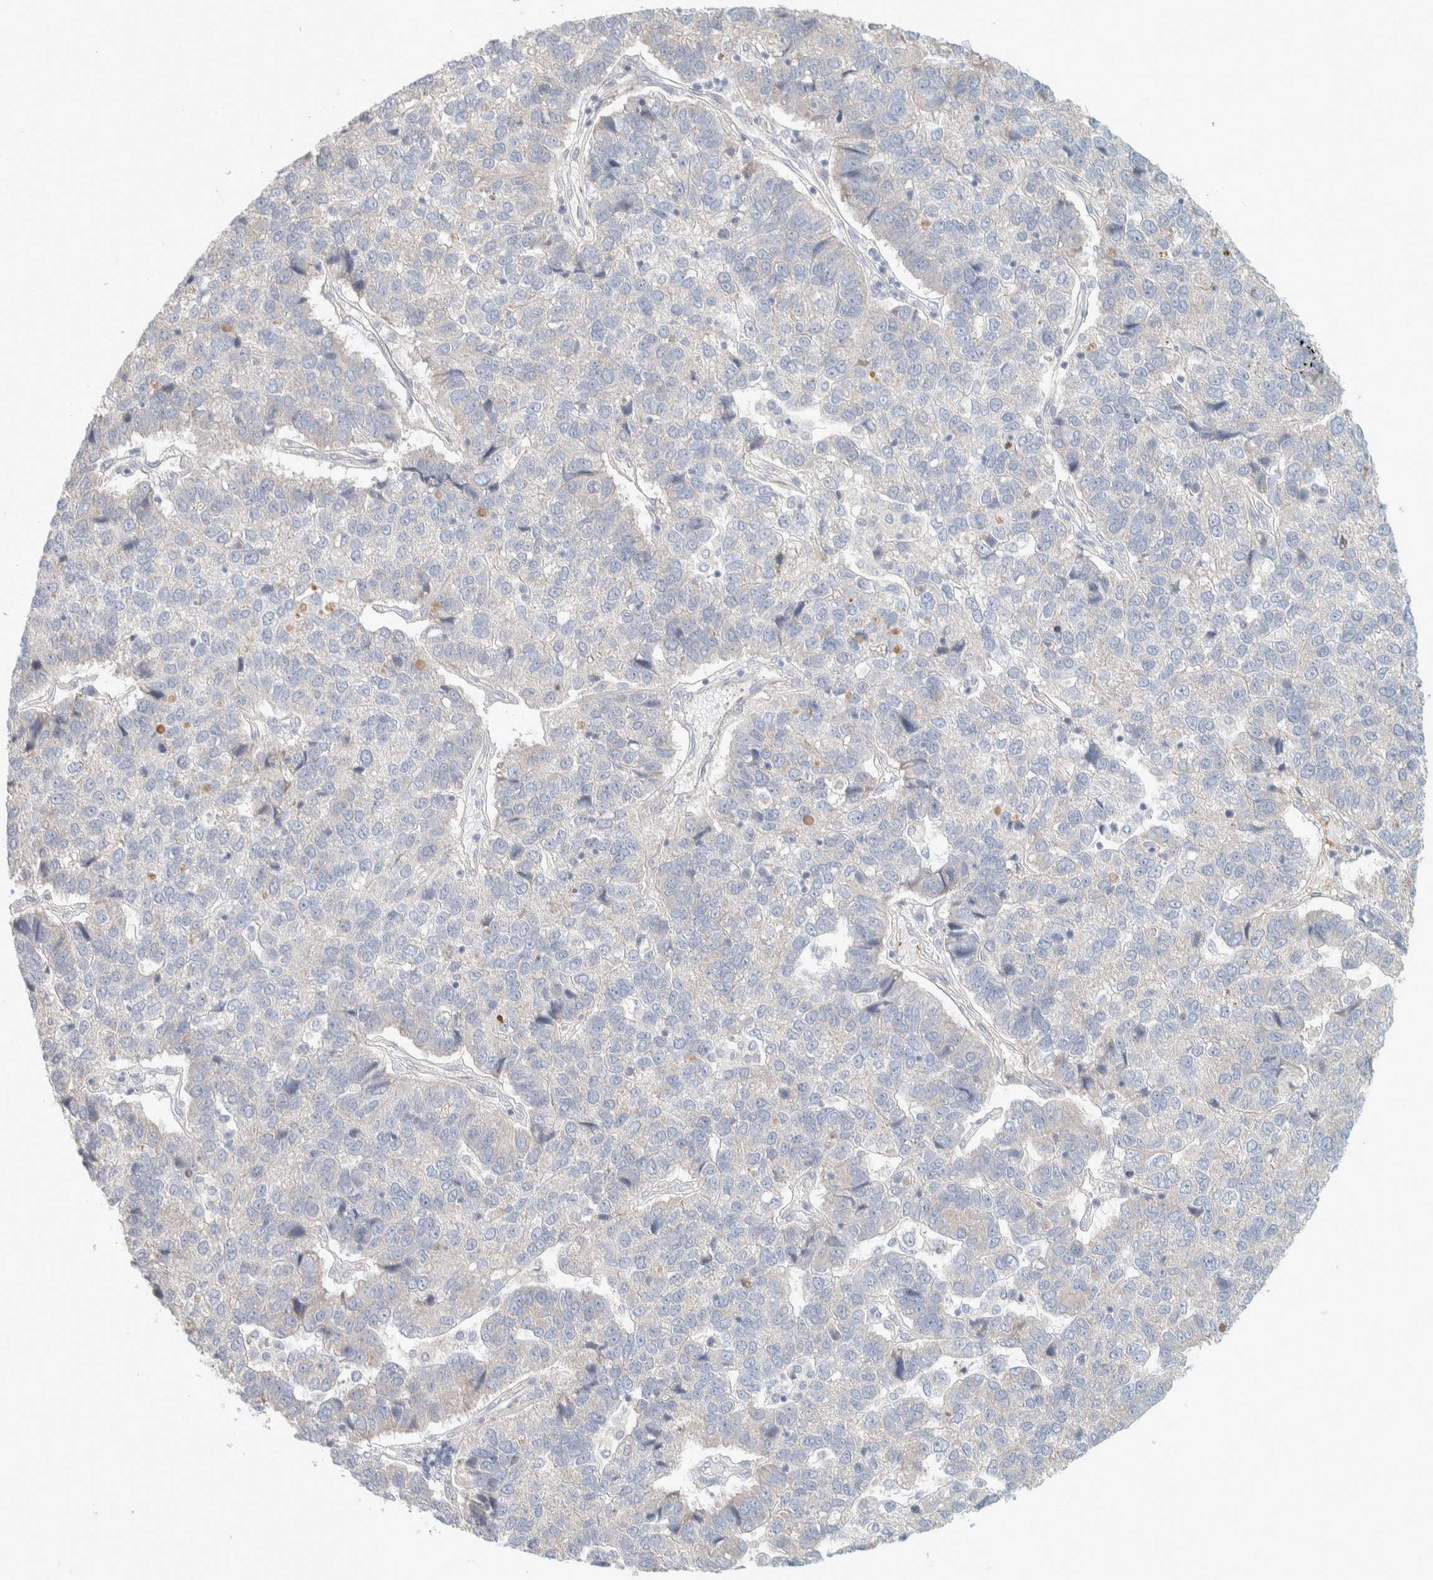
{"staining": {"intensity": "negative", "quantity": "none", "location": "none"}, "tissue": "pancreatic cancer", "cell_type": "Tumor cells", "image_type": "cancer", "snomed": [{"axis": "morphology", "description": "Adenocarcinoma, NOS"}, {"axis": "topography", "description": "Pancreas"}], "caption": "Immunohistochemistry image of human pancreatic adenocarcinoma stained for a protein (brown), which exhibits no staining in tumor cells.", "gene": "CDR2", "patient": {"sex": "female", "age": 61}}